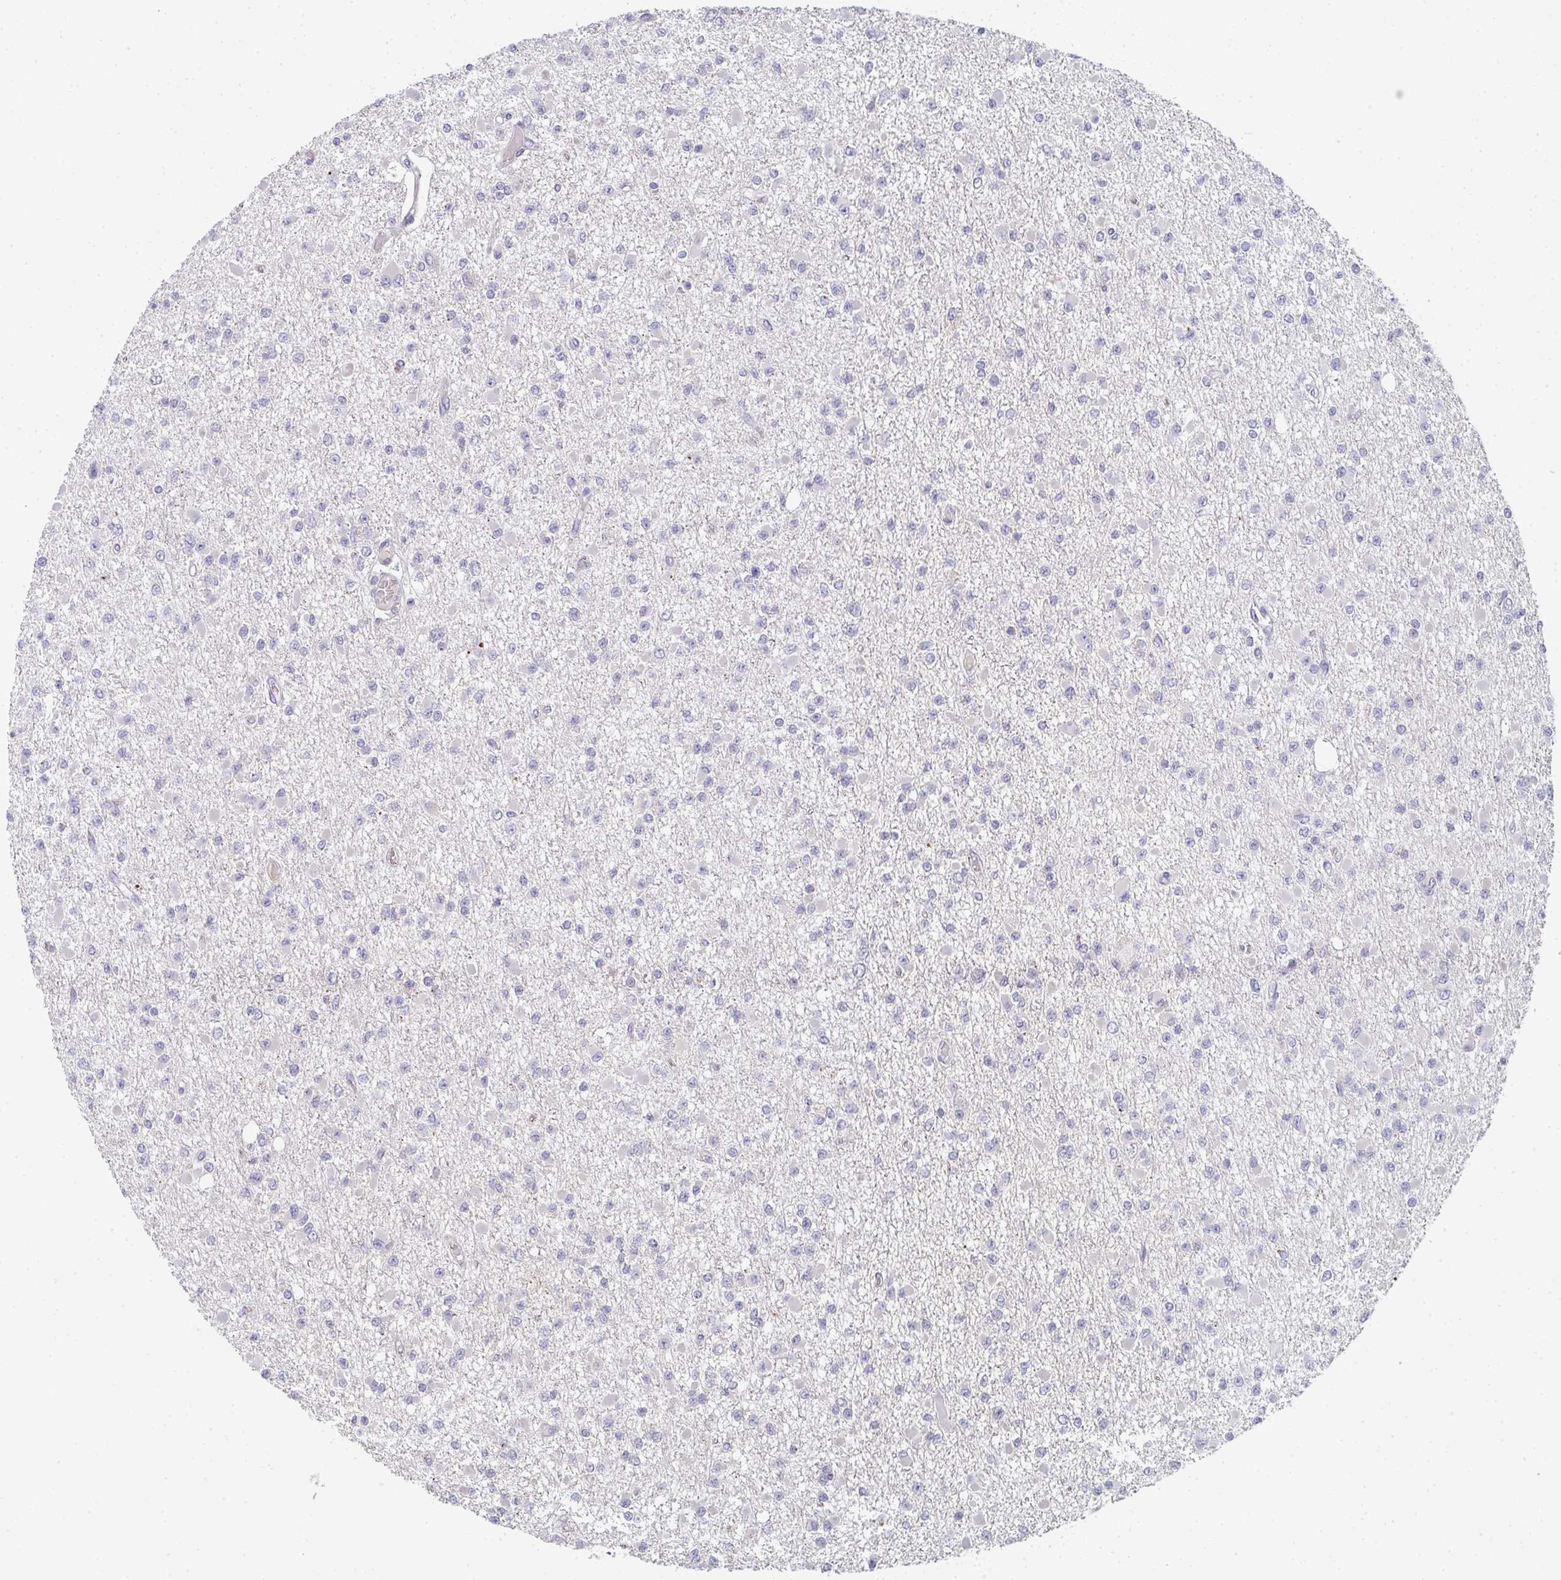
{"staining": {"intensity": "negative", "quantity": "none", "location": "none"}, "tissue": "glioma", "cell_type": "Tumor cells", "image_type": "cancer", "snomed": [{"axis": "morphology", "description": "Glioma, malignant, Low grade"}, {"axis": "topography", "description": "Brain"}], "caption": "High power microscopy histopathology image of an immunohistochemistry photomicrograph of malignant low-grade glioma, revealing no significant positivity in tumor cells.", "gene": "CHMP5", "patient": {"sex": "female", "age": 22}}